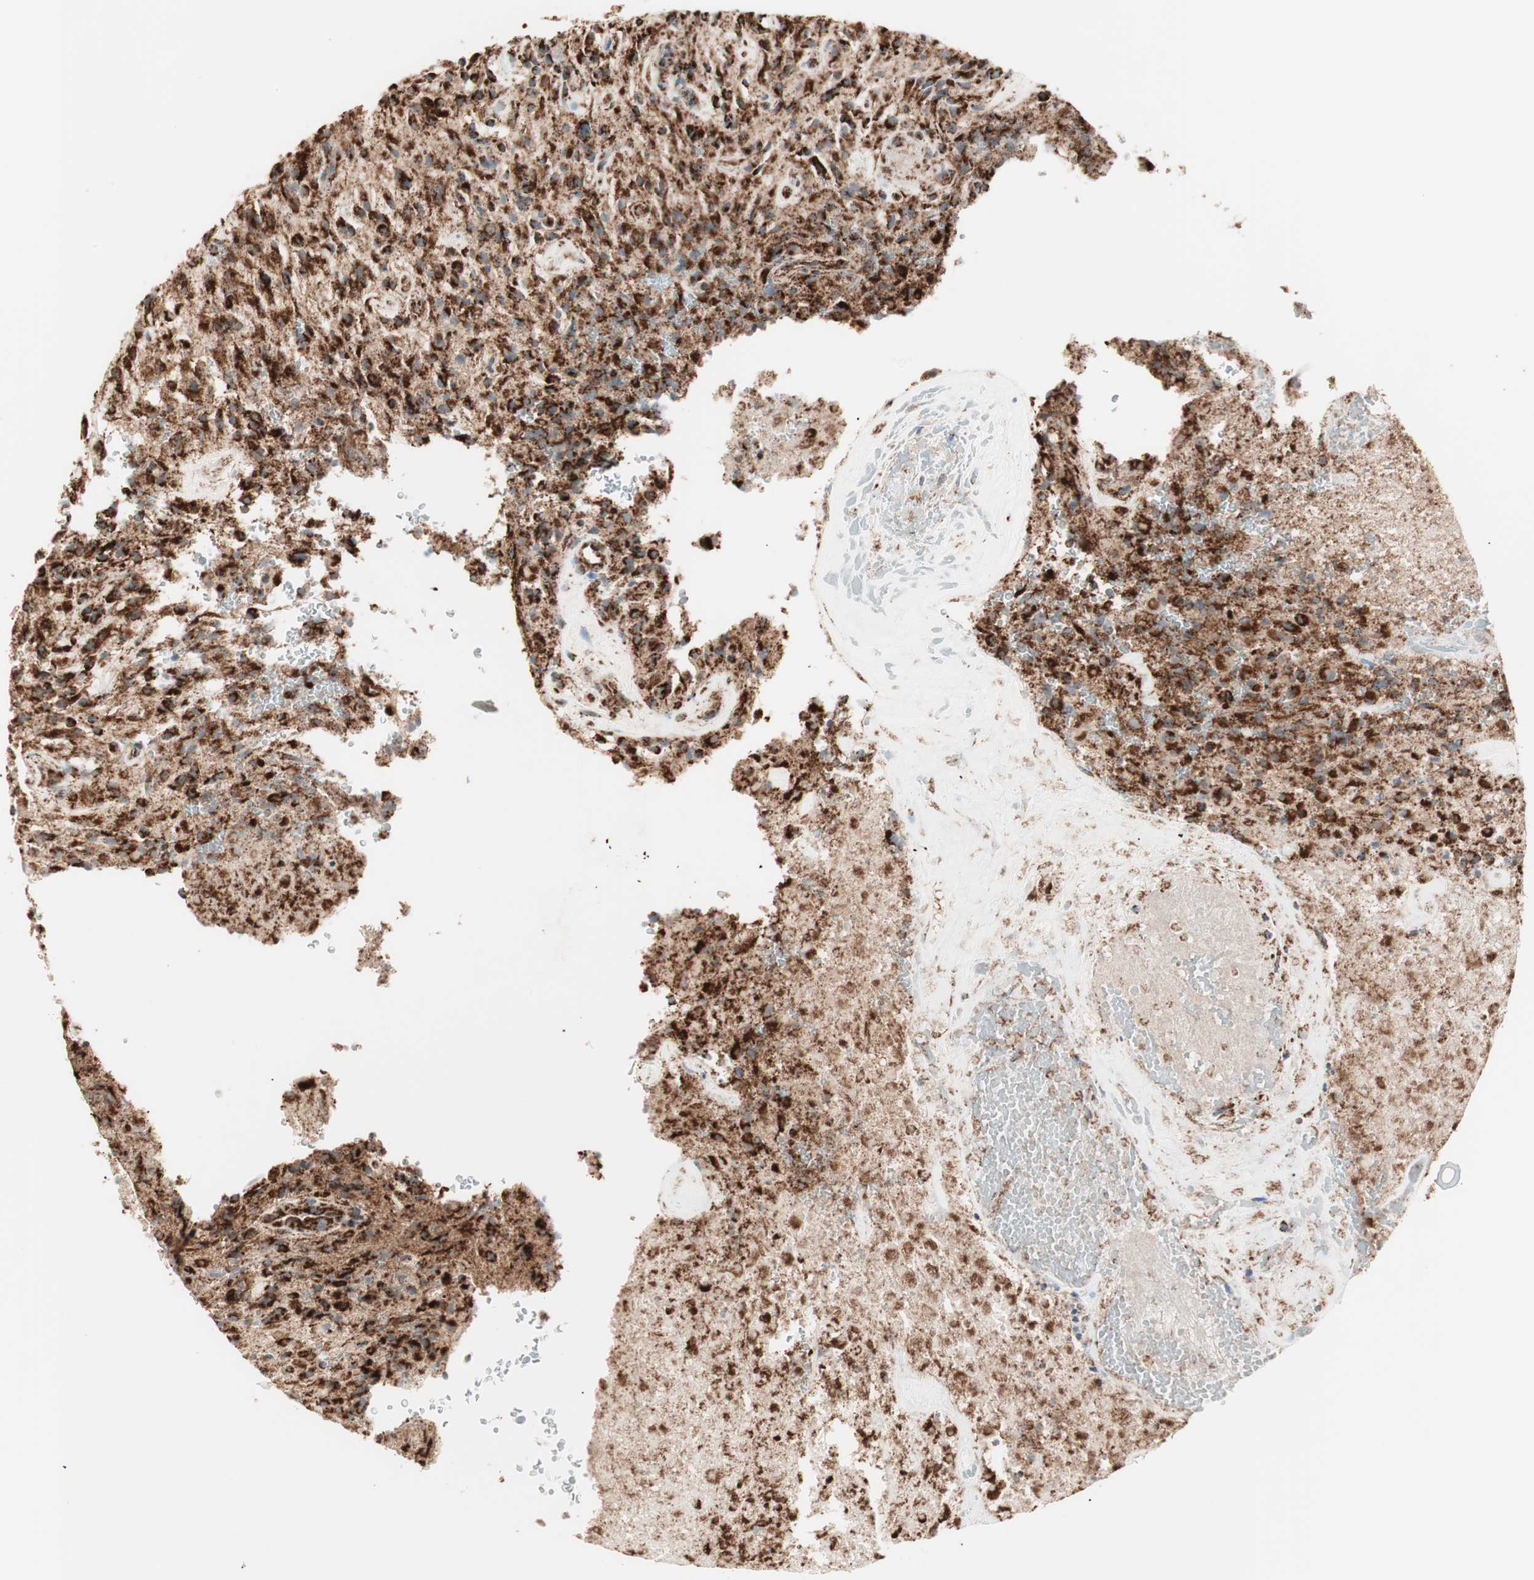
{"staining": {"intensity": "strong", "quantity": ">75%", "location": "cytoplasmic/membranous"}, "tissue": "glioma", "cell_type": "Tumor cells", "image_type": "cancer", "snomed": [{"axis": "morphology", "description": "Glioma, malignant, High grade"}, {"axis": "topography", "description": "Brain"}], "caption": "Protein staining of glioma tissue displays strong cytoplasmic/membranous staining in approximately >75% of tumor cells. (Stains: DAB (3,3'-diaminobenzidine) in brown, nuclei in blue, Microscopy: brightfield microscopy at high magnification).", "gene": "TOMM22", "patient": {"sex": "male", "age": 71}}